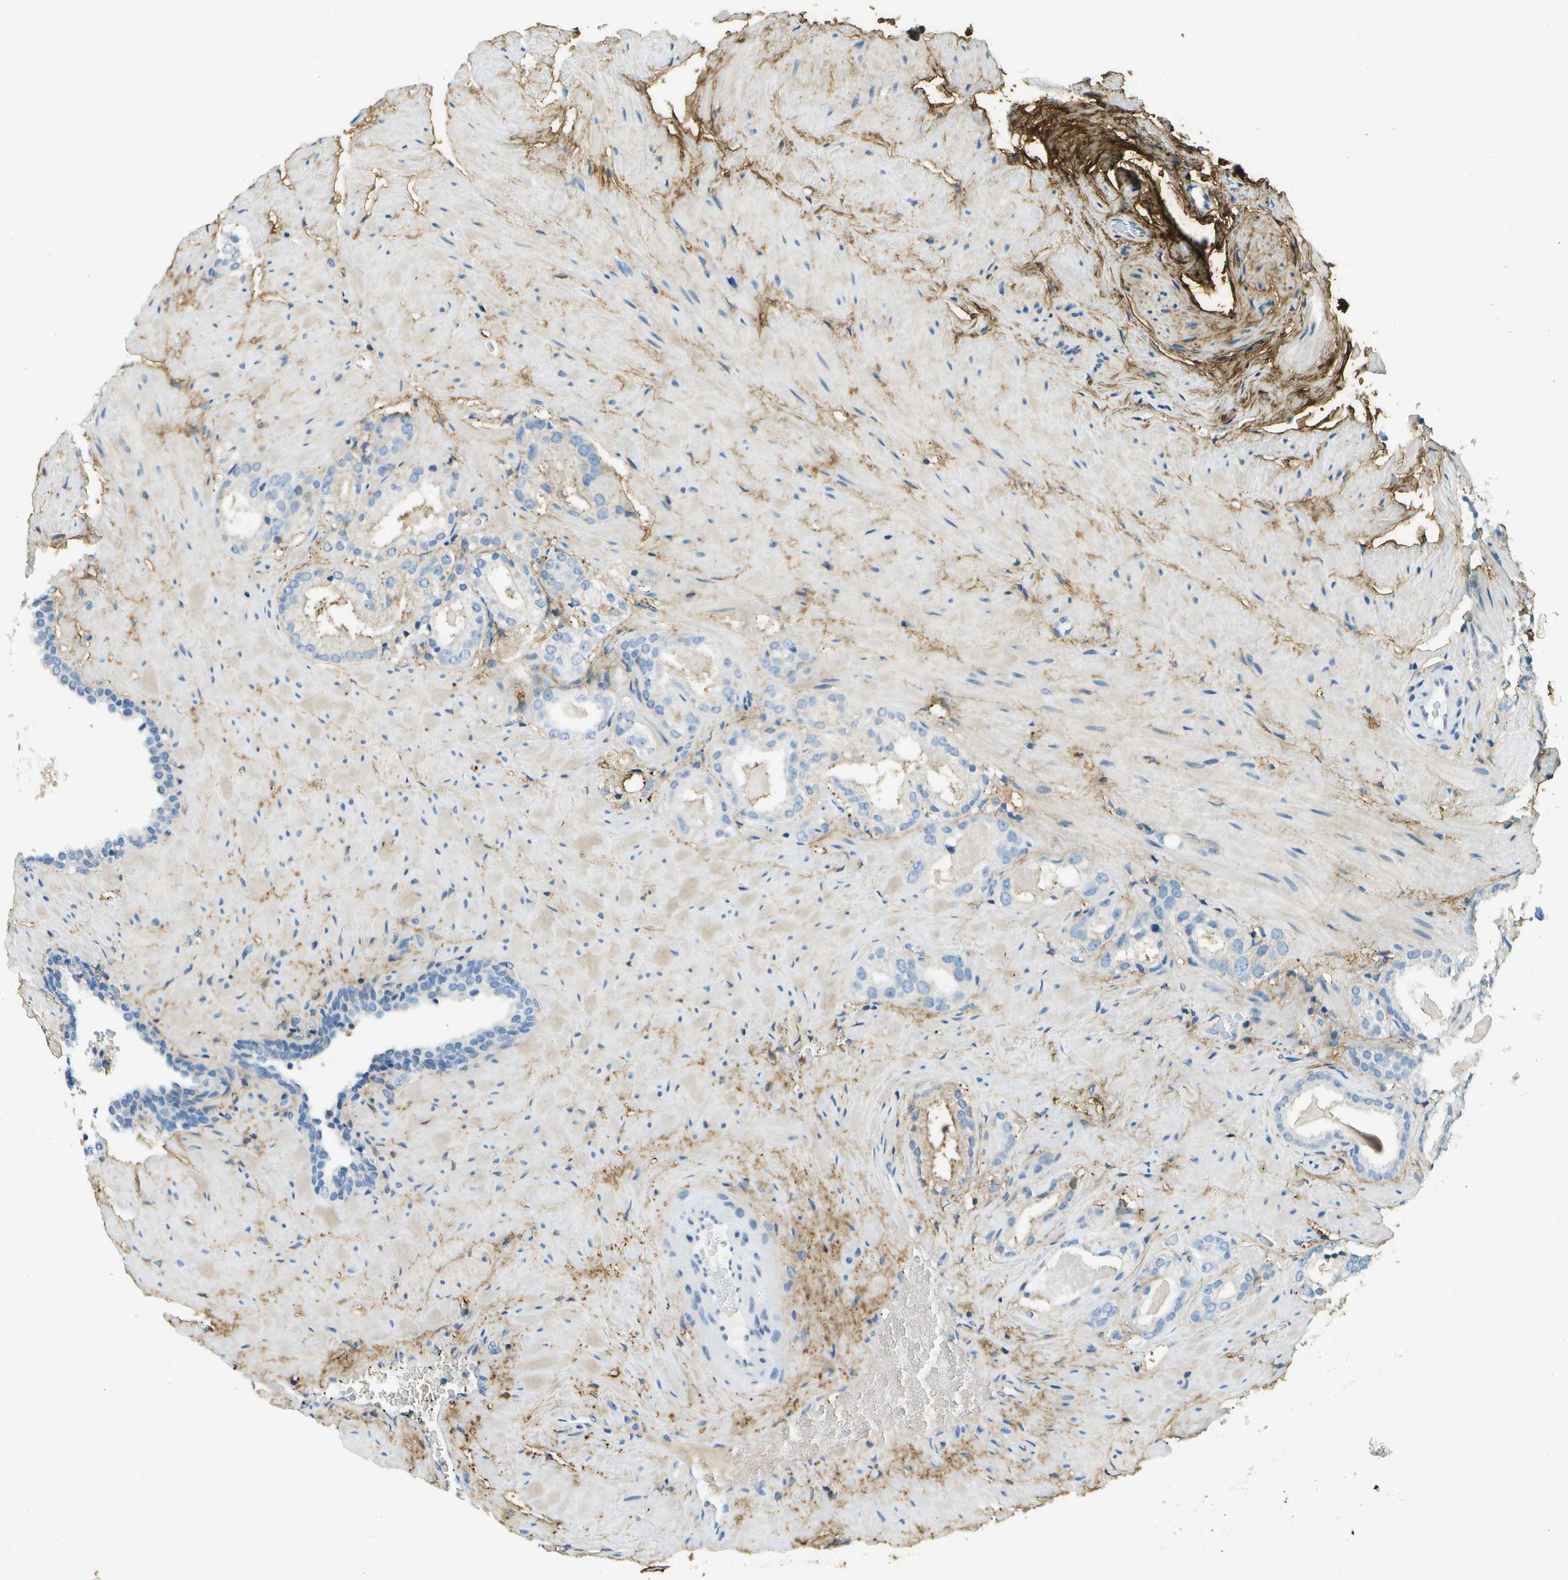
{"staining": {"intensity": "negative", "quantity": "none", "location": "none"}, "tissue": "prostate cancer", "cell_type": "Tumor cells", "image_type": "cancer", "snomed": [{"axis": "morphology", "description": "Adenocarcinoma, High grade"}, {"axis": "topography", "description": "Prostate"}], "caption": "DAB immunohistochemical staining of human prostate high-grade adenocarcinoma exhibits no significant positivity in tumor cells.", "gene": "DCN", "patient": {"sex": "male", "age": 64}}